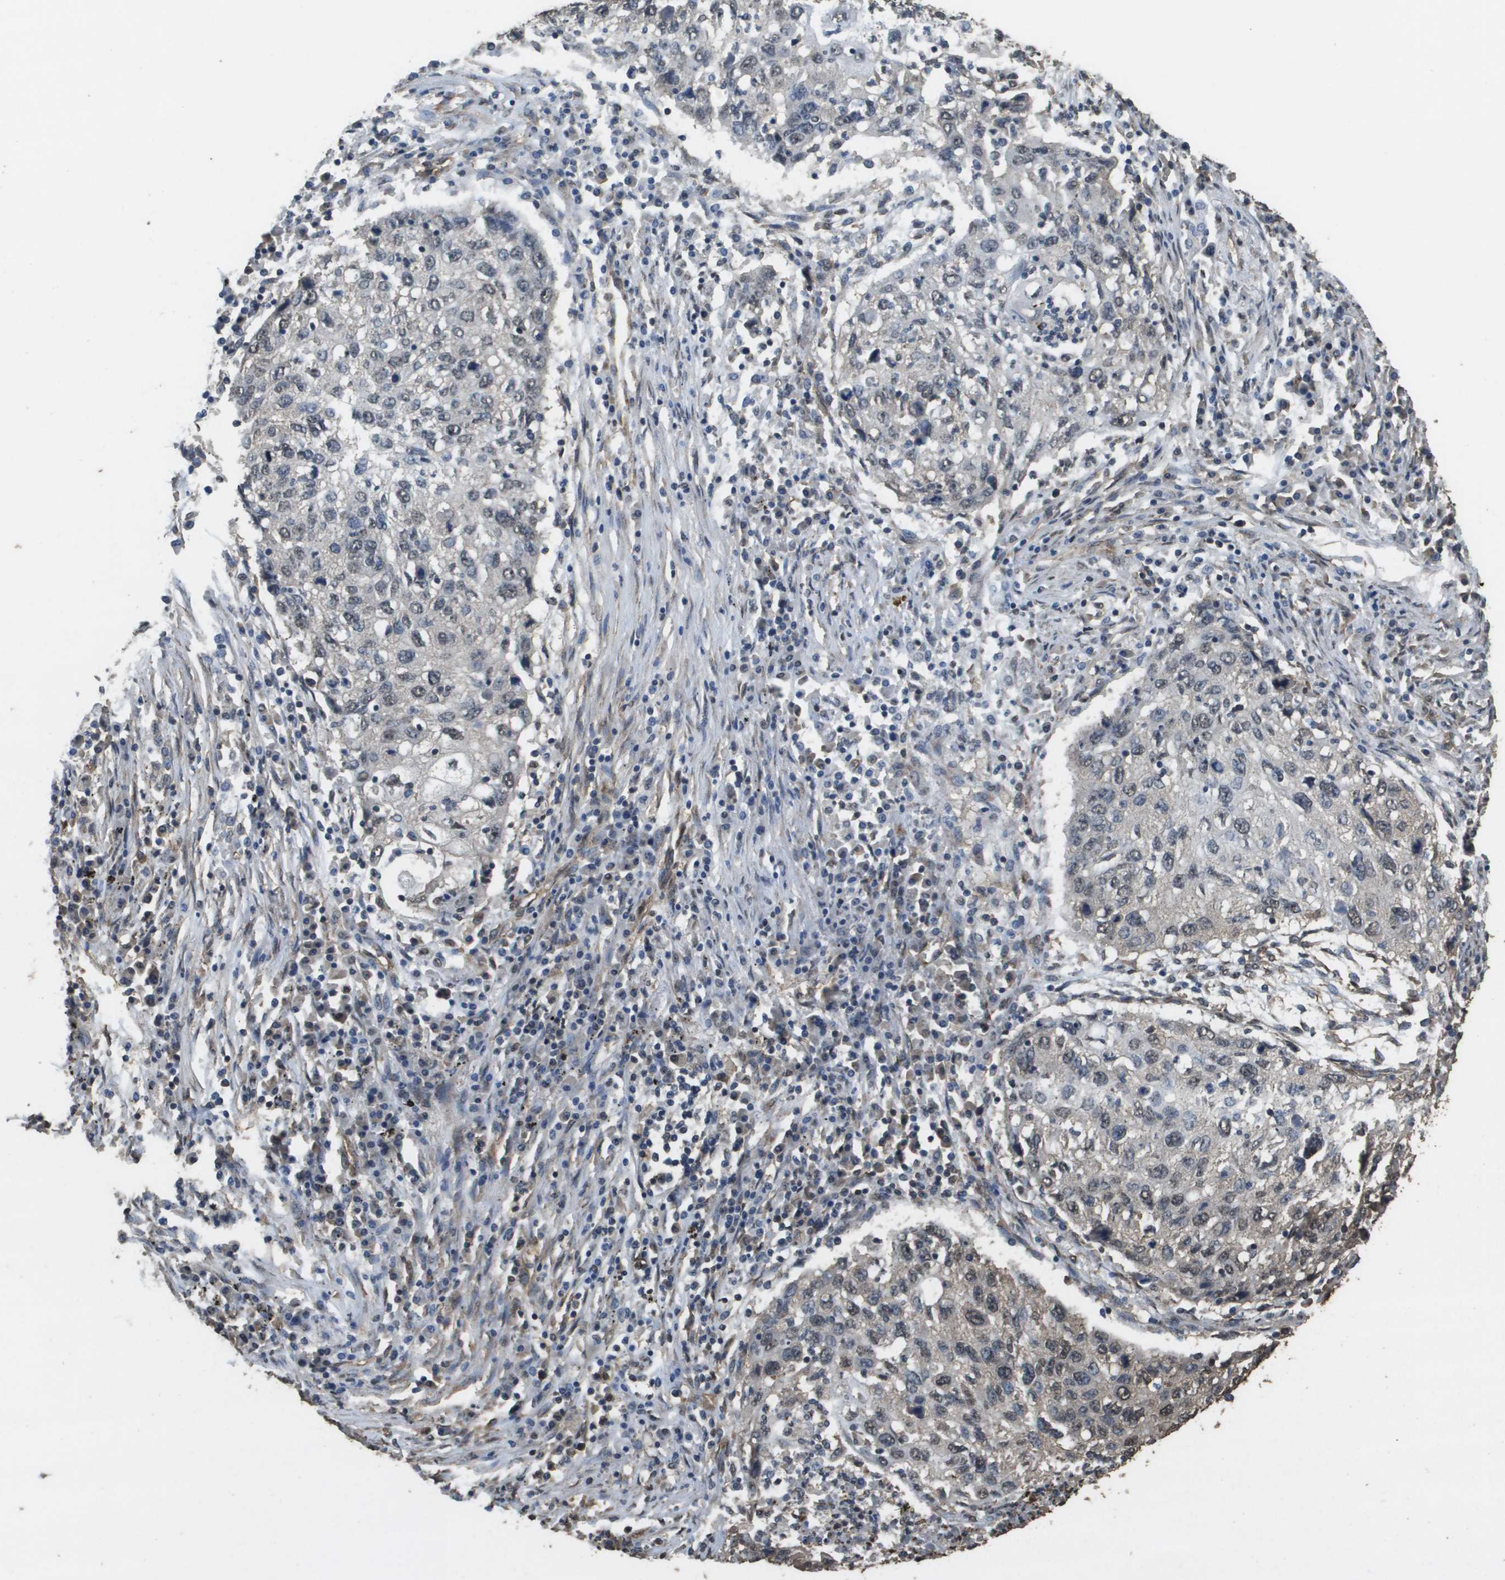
{"staining": {"intensity": "weak", "quantity": "<25%", "location": "nuclear"}, "tissue": "lung cancer", "cell_type": "Tumor cells", "image_type": "cancer", "snomed": [{"axis": "morphology", "description": "Squamous cell carcinoma, NOS"}, {"axis": "topography", "description": "Lung"}], "caption": "The image displays no significant staining in tumor cells of lung cancer (squamous cell carcinoma). The staining is performed using DAB (3,3'-diaminobenzidine) brown chromogen with nuclei counter-stained in using hematoxylin.", "gene": "AAMP", "patient": {"sex": "female", "age": 63}}